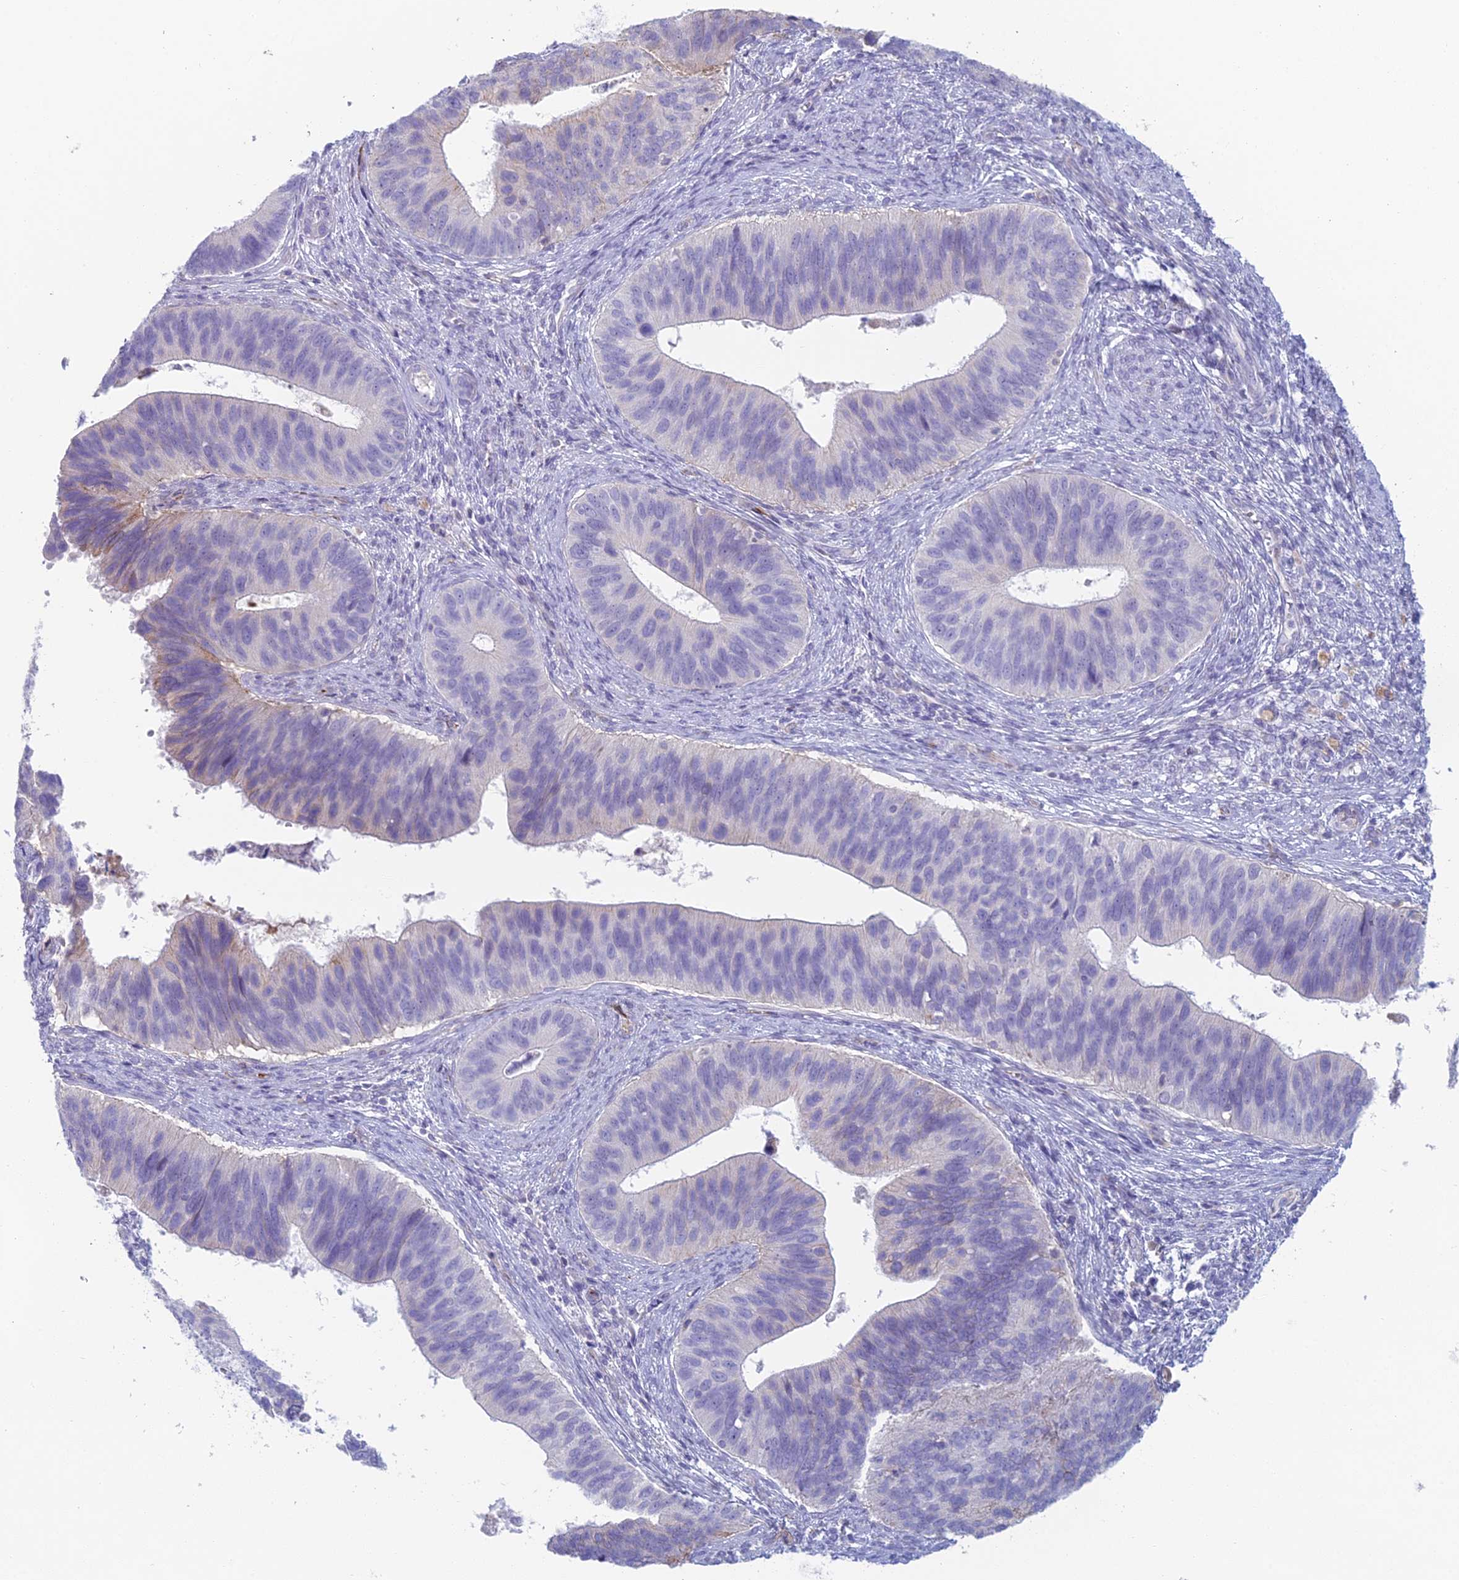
{"staining": {"intensity": "negative", "quantity": "none", "location": "none"}, "tissue": "cervical cancer", "cell_type": "Tumor cells", "image_type": "cancer", "snomed": [{"axis": "morphology", "description": "Adenocarcinoma, NOS"}, {"axis": "topography", "description": "Cervix"}], "caption": "Tumor cells are negative for brown protein staining in cervical cancer. Nuclei are stained in blue.", "gene": "FERD3L", "patient": {"sex": "female", "age": 42}}